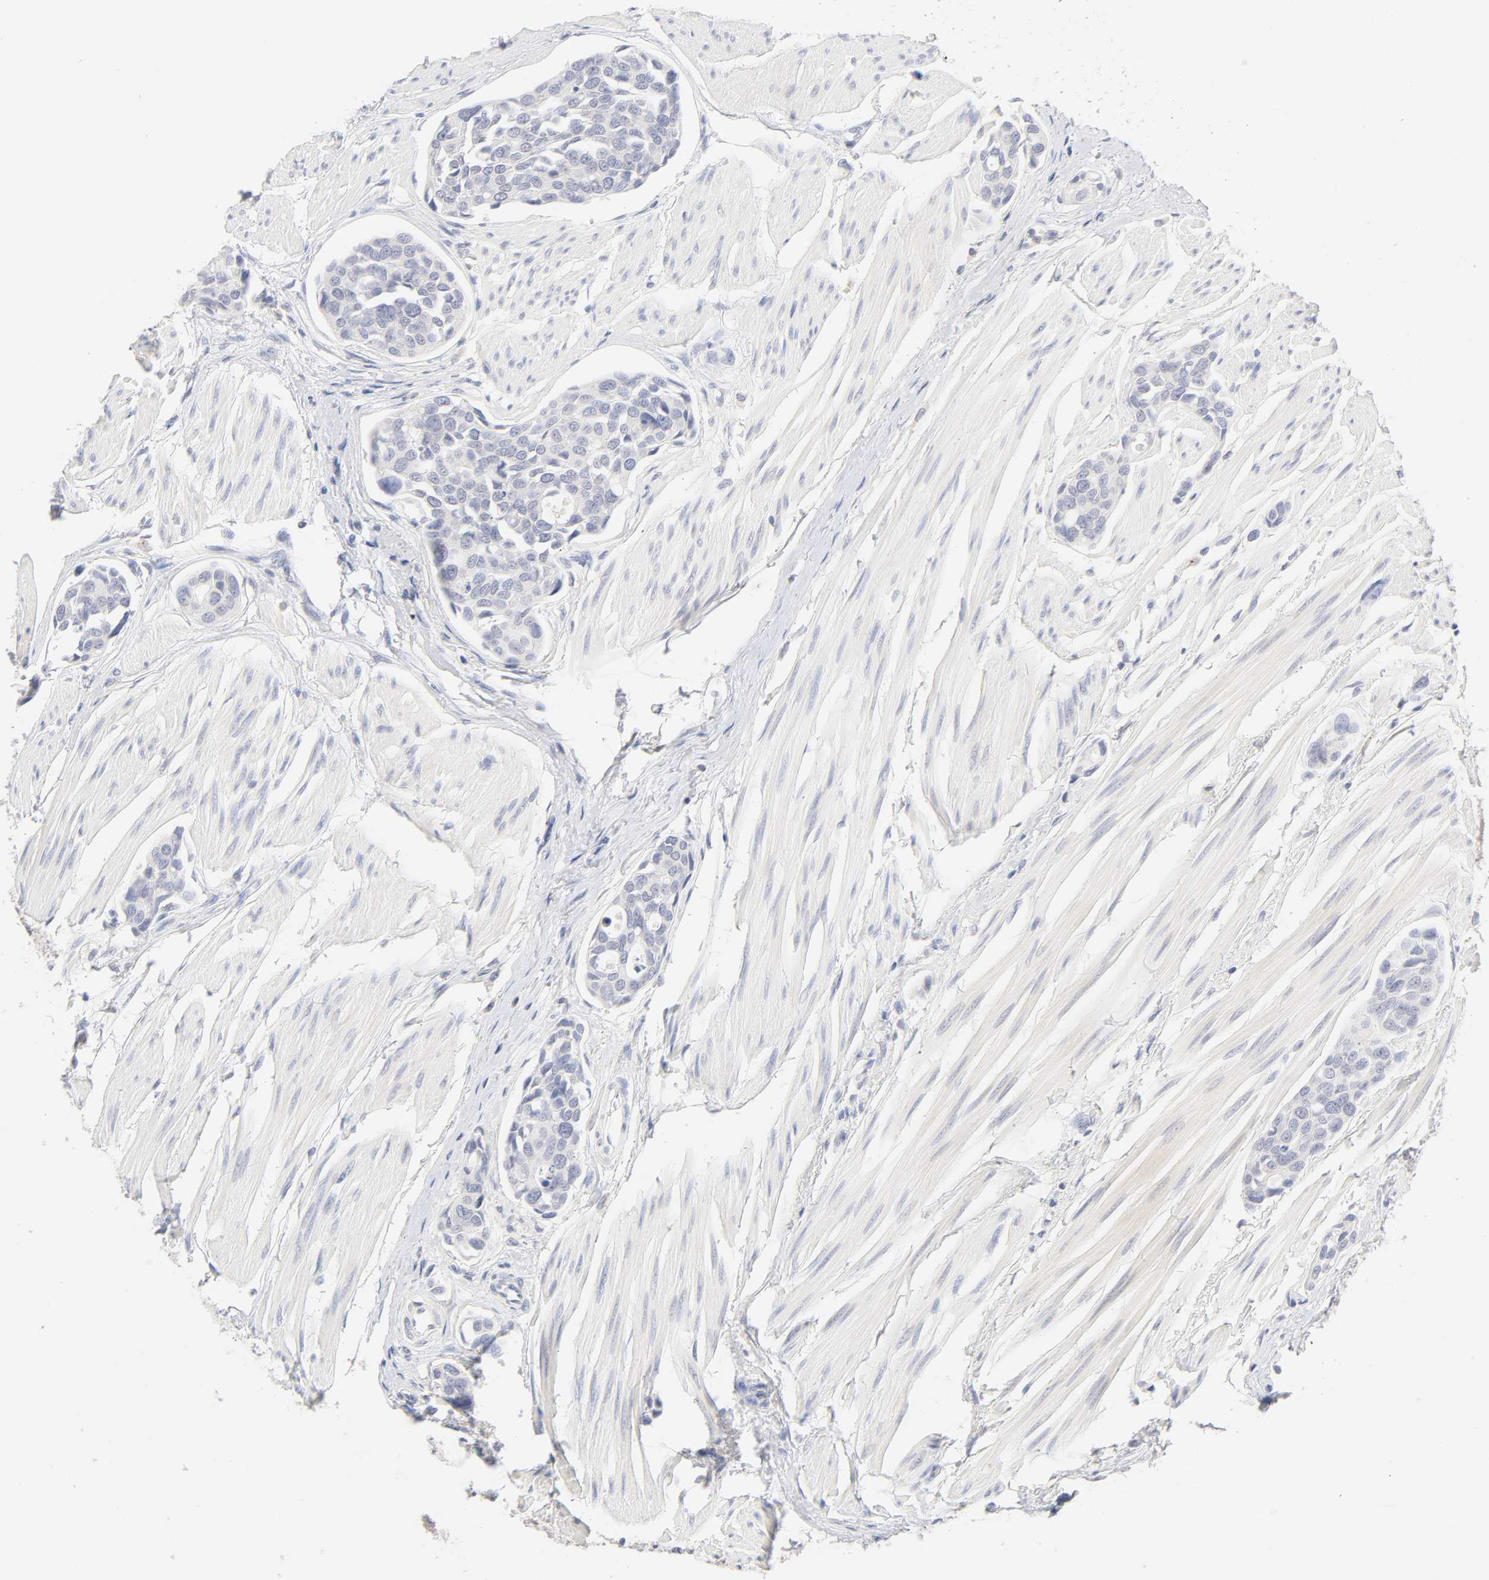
{"staining": {"intensity": "negative", "quantity": "none", "location": "none"}, "tissue": "urothelial cancer", "cell_type": "Tumor cells", "image_type": "cancer", "snomed": [{"axis": "morphology", "description": "Urothelial carcinoma, High grade"}, {"axis": "topography", "description": "Urinary bladder"}], "caption": "Tumor cells show no significant protein staining in urothelial cancer.", "gene": "CYP4B1", "patient": {"sex": "male", "age": 78}}